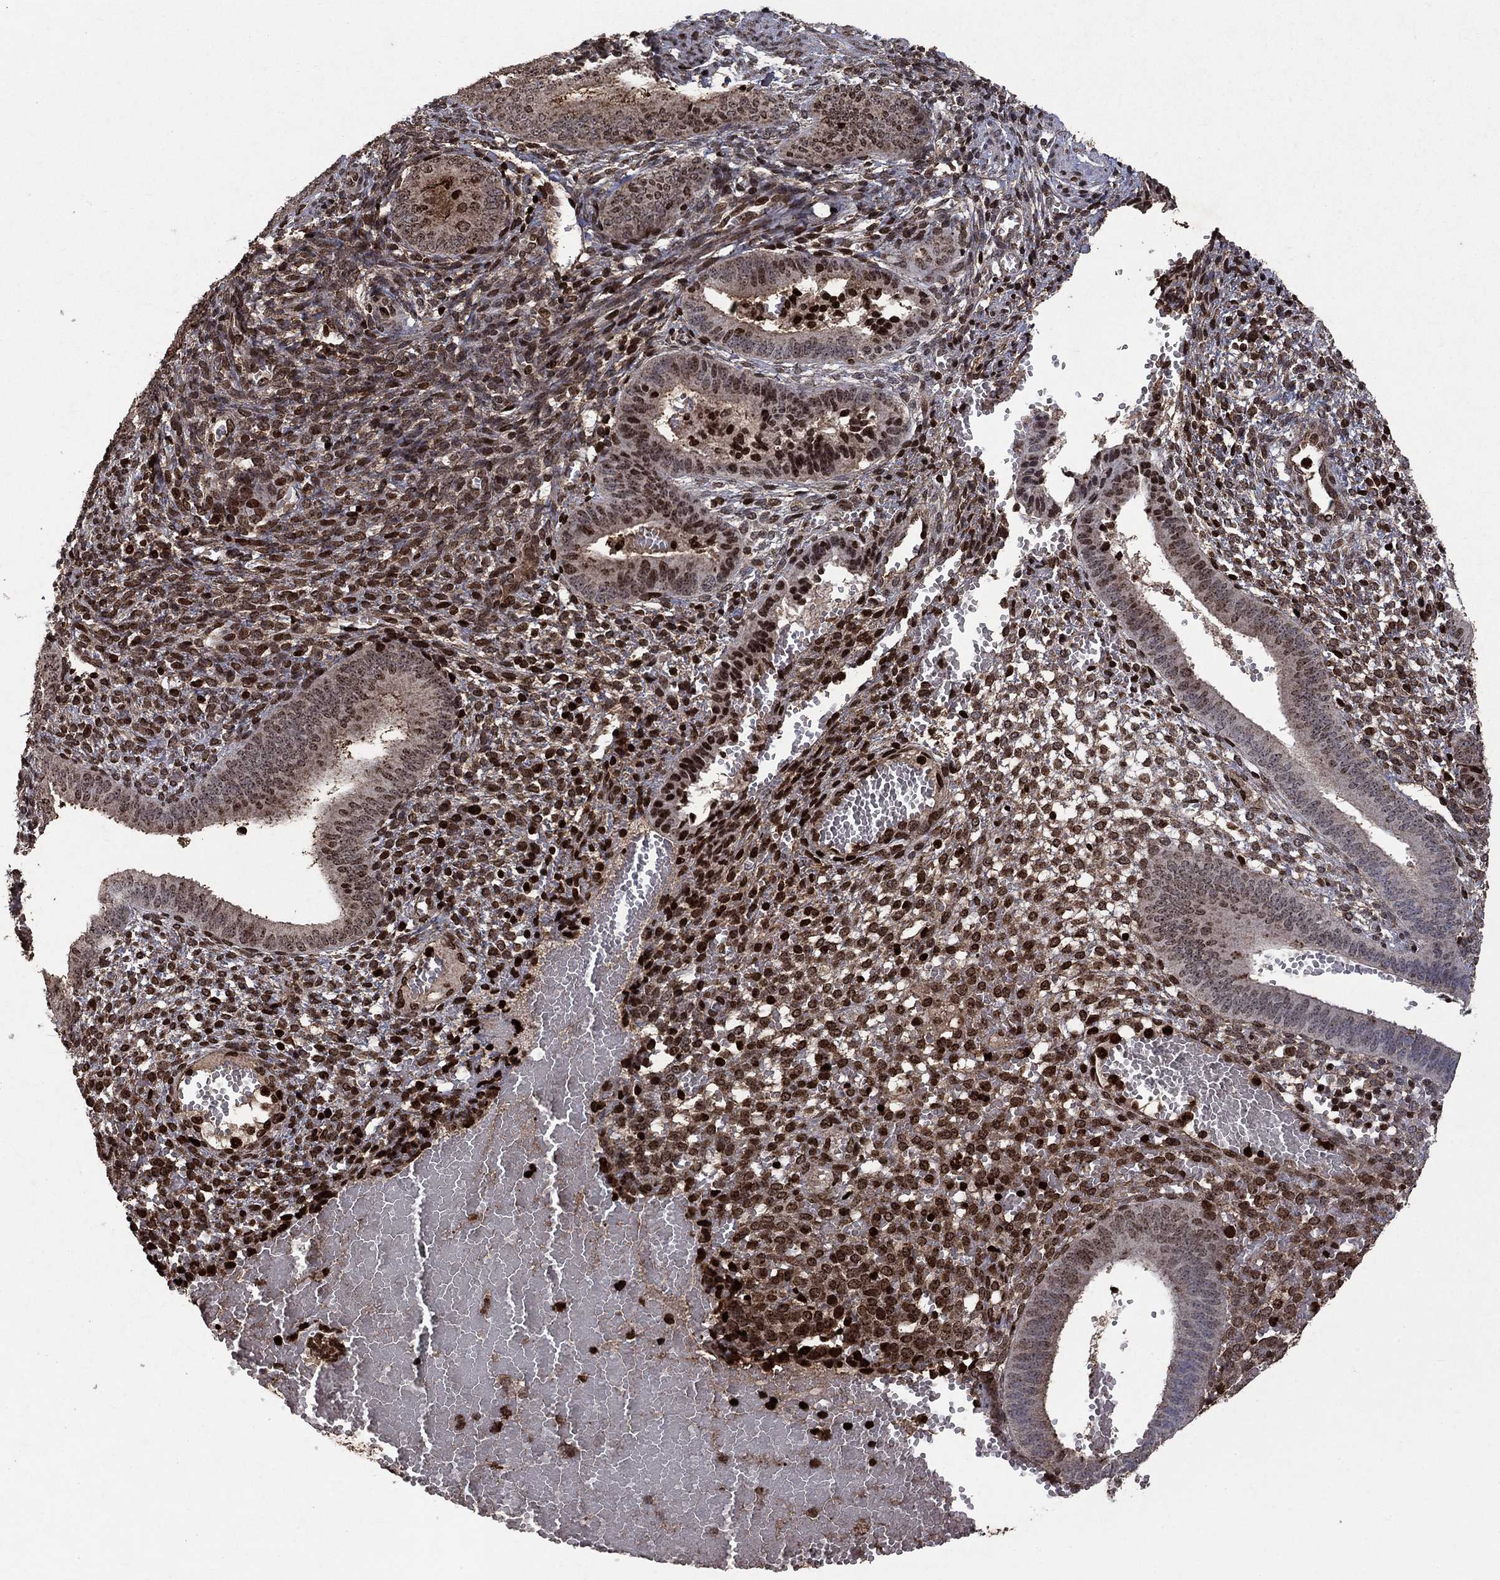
{"staining": {"intensity": "strong", "quantity": "25%-75%", "location": "cytoplasmic/membranous,nuclear"}, "tissue": "endometrium", "cell_type": "Cells in endometrial stroma", "image_type": "normal", "snomed": [{"axis": "morphology", "description": "Normal tissue, NOS"}, {"axis": "topography", "description": "Endometrium"}], "caption": "Immunohistochemical staining of normal human endometrium reveals high levels of strong cytoplasmic/membranous,nuclear expression in about 25%-75% of cells in endometrial stroma.", "gene": "CD24", "patient": {"sex": "female", "age": 42}}